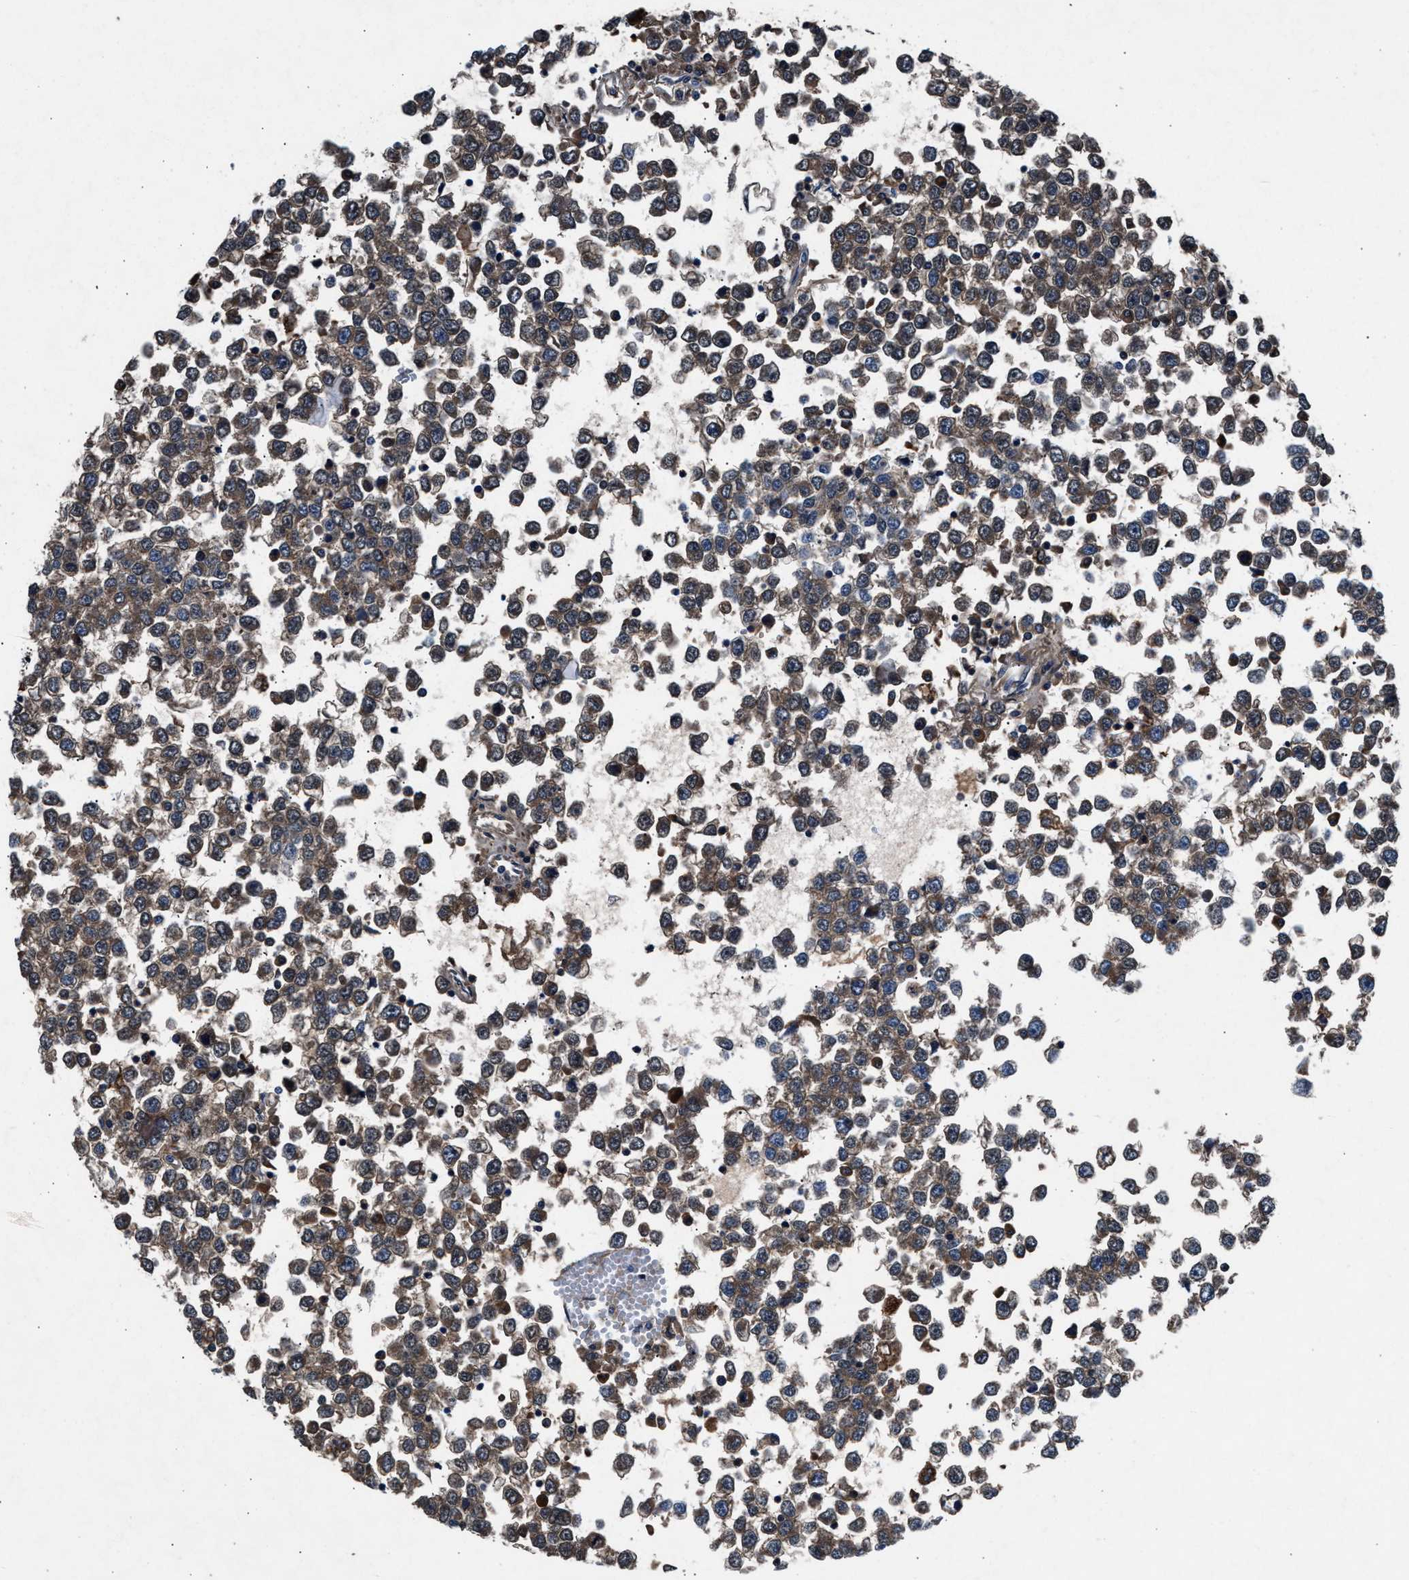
{"staining": {"intensity": "weak", "quantity": ">75%", "location": "cytoplasmic/membranous"}, "tissue": "testis cancer", "cell_type": "Tumor cells", "image_type": "cancer", "snomed": [{"axis": "morphology", "description": "Seminoma, NOS"}, {"axis": "topography", "description": "Testis"}], "caption": "DAB immunohistochemical staining of testis cancer shows weak cytoplasmic/membranous protein staining in about >75% of tumor cells.", "gene": "FAM221A", "patient": {"sex": "male", "age": 65}}